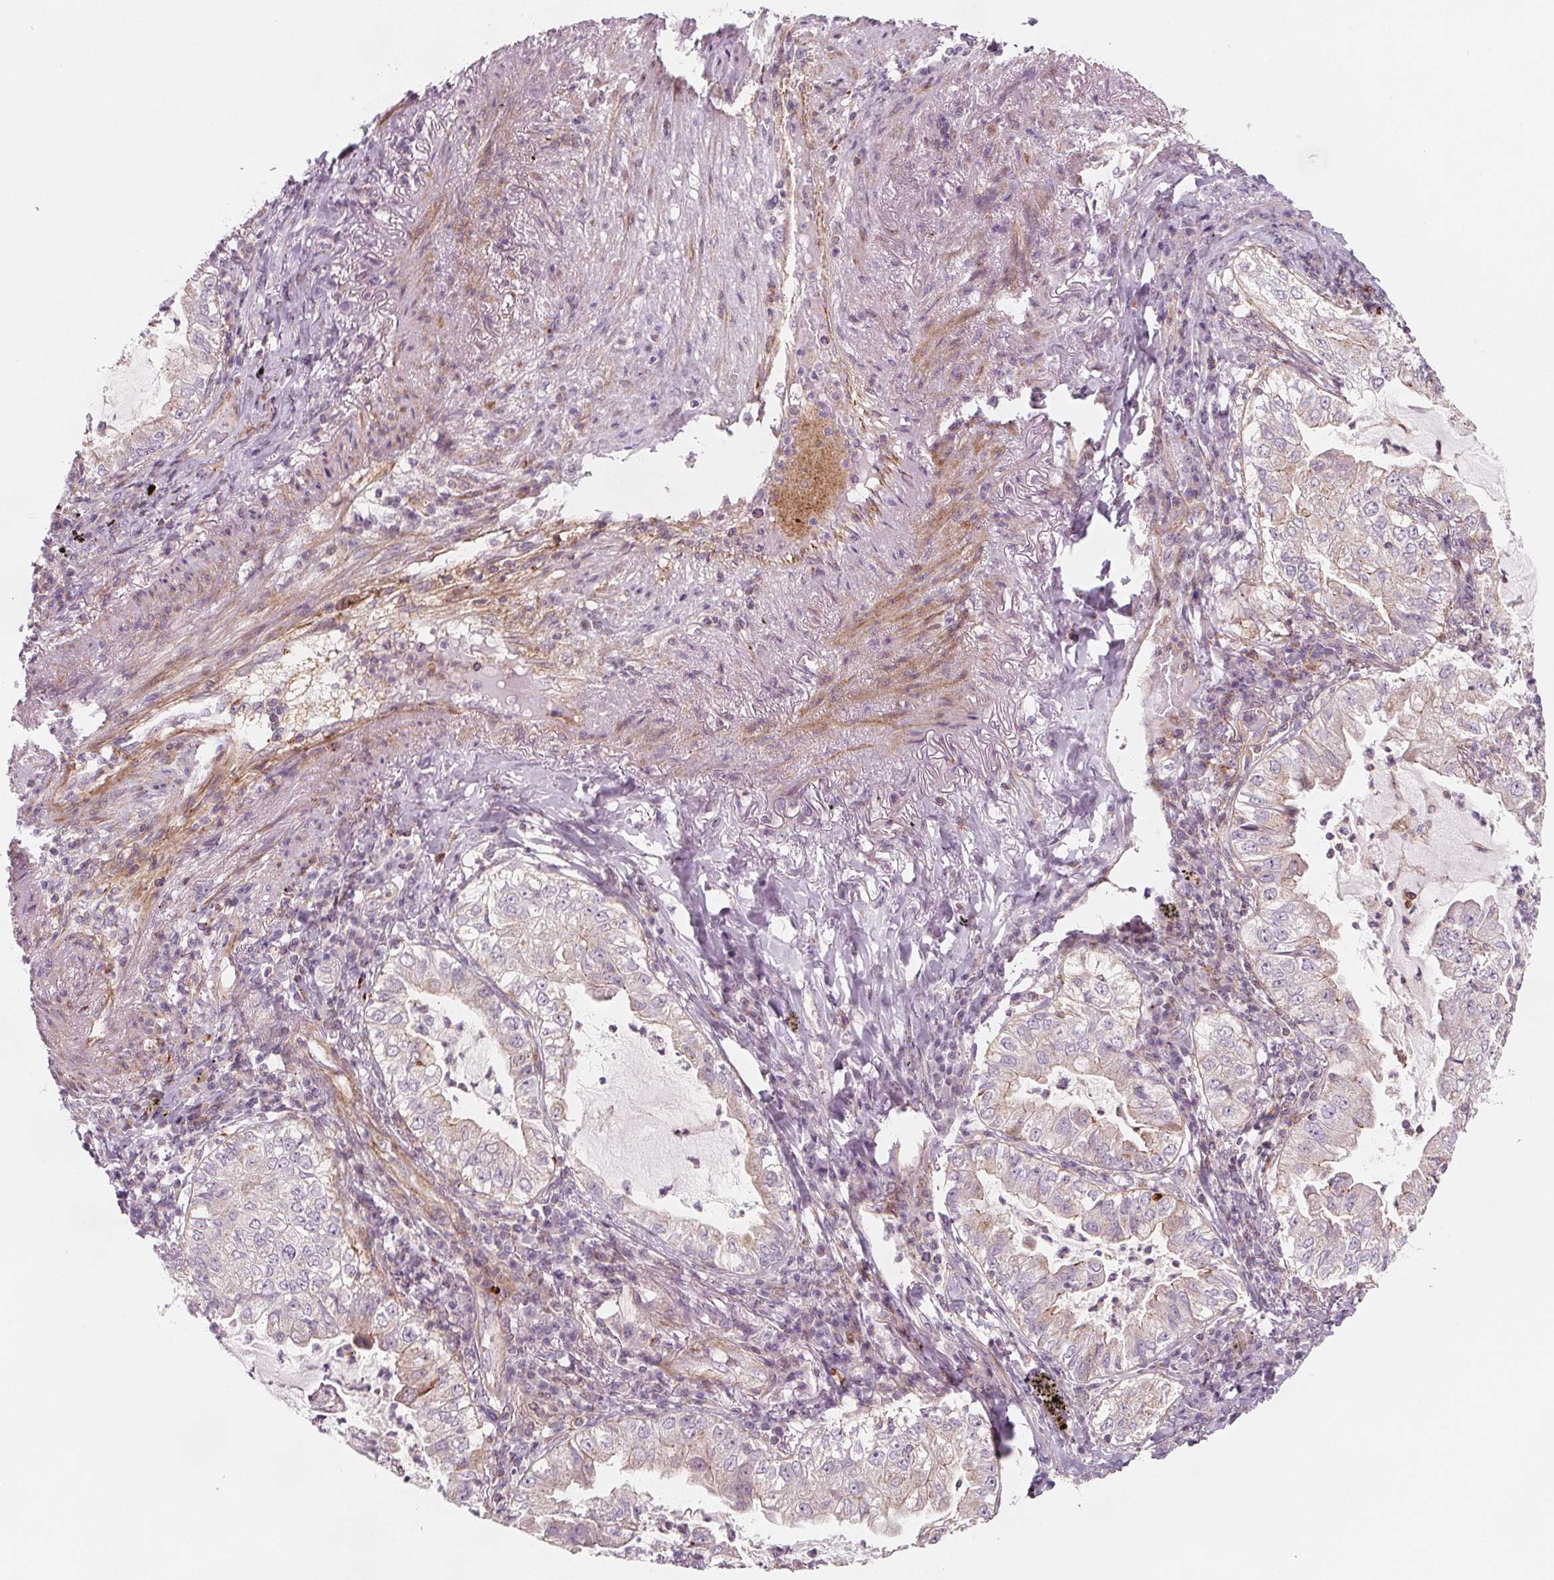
{"staining": {"intensity": "weak", "quantity": "<25%", "location": "cytoplasmic/membranous"}, "tissue": "lung cancer", "cell_type": "Tumor cells", "image_type": "cancer", "snomed": [{"axis": "morphology", "description": "Adenocarcinoma, NOS"}, {"axis": "topography", "description": "Lung"}], "caption": "Human lung cancer (adenocarcinoma) stained for a protein using immunohistochemistry shows no positivity in tumor cells.", "gene": "ADAM33", "patient": {"sex": "female", "age": 73}}